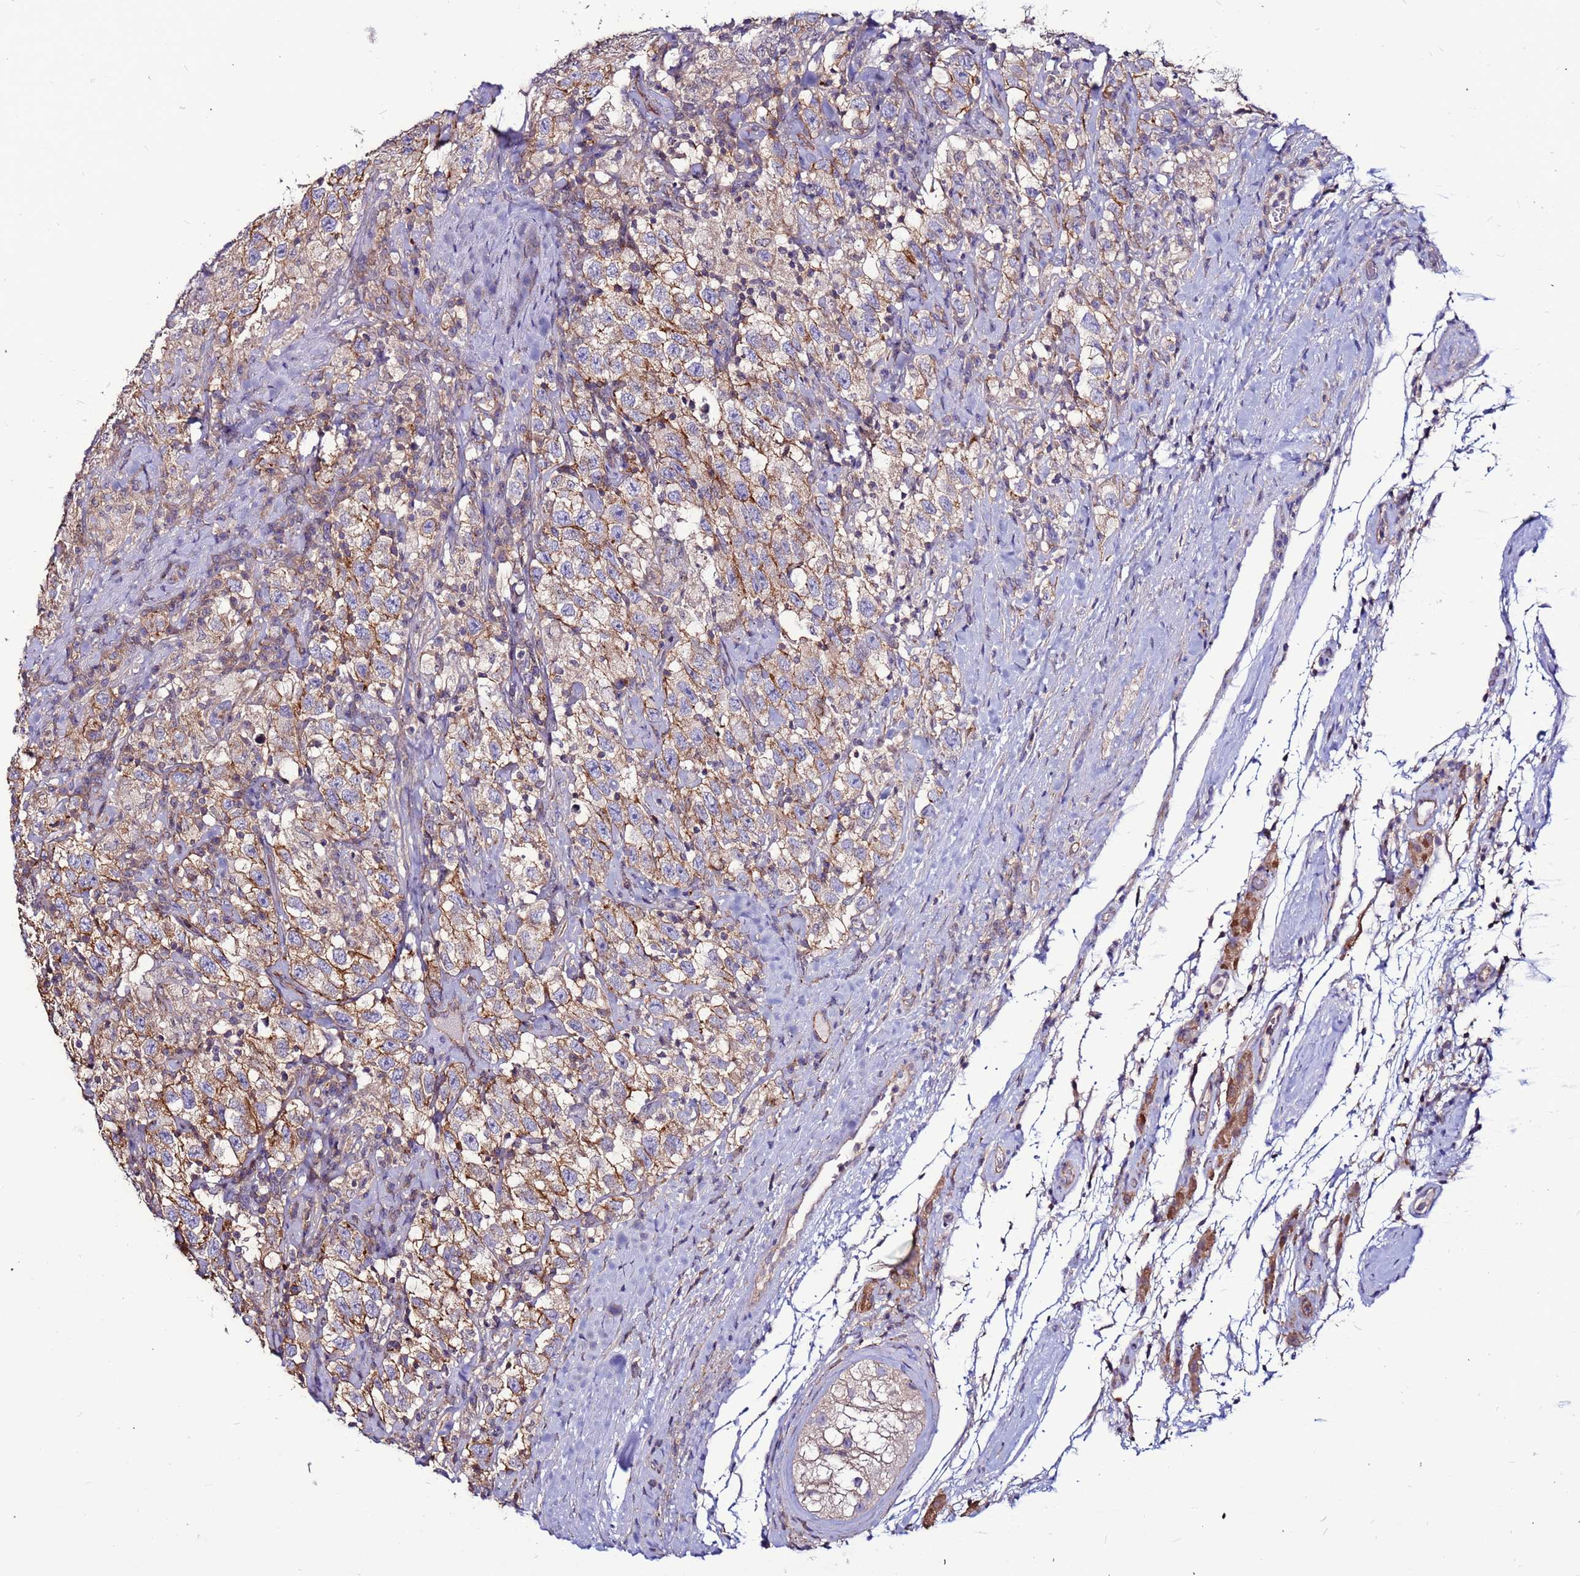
{"staining": {"intensity": "moderate", "quantity": ">75%", "location": "cytoplasmic/membranous"}, "tissue": "testis cancer", "cell_type": "Tumor cells", "image_type": "cancer", "snomed": [{"axis": "morphology", "description": "Seminoma, NOS"}, {"axis": "topography", "description": "Testis"}], "caption": "IHC micrograph of human testis cancer stained for a protein (brown), which reveals medium levels of moderate cytoplasmic/membranous expression in about >75% of tumor cells.", "gene": "NRN1L", "patient": {"sex": "male", "age": 41}}